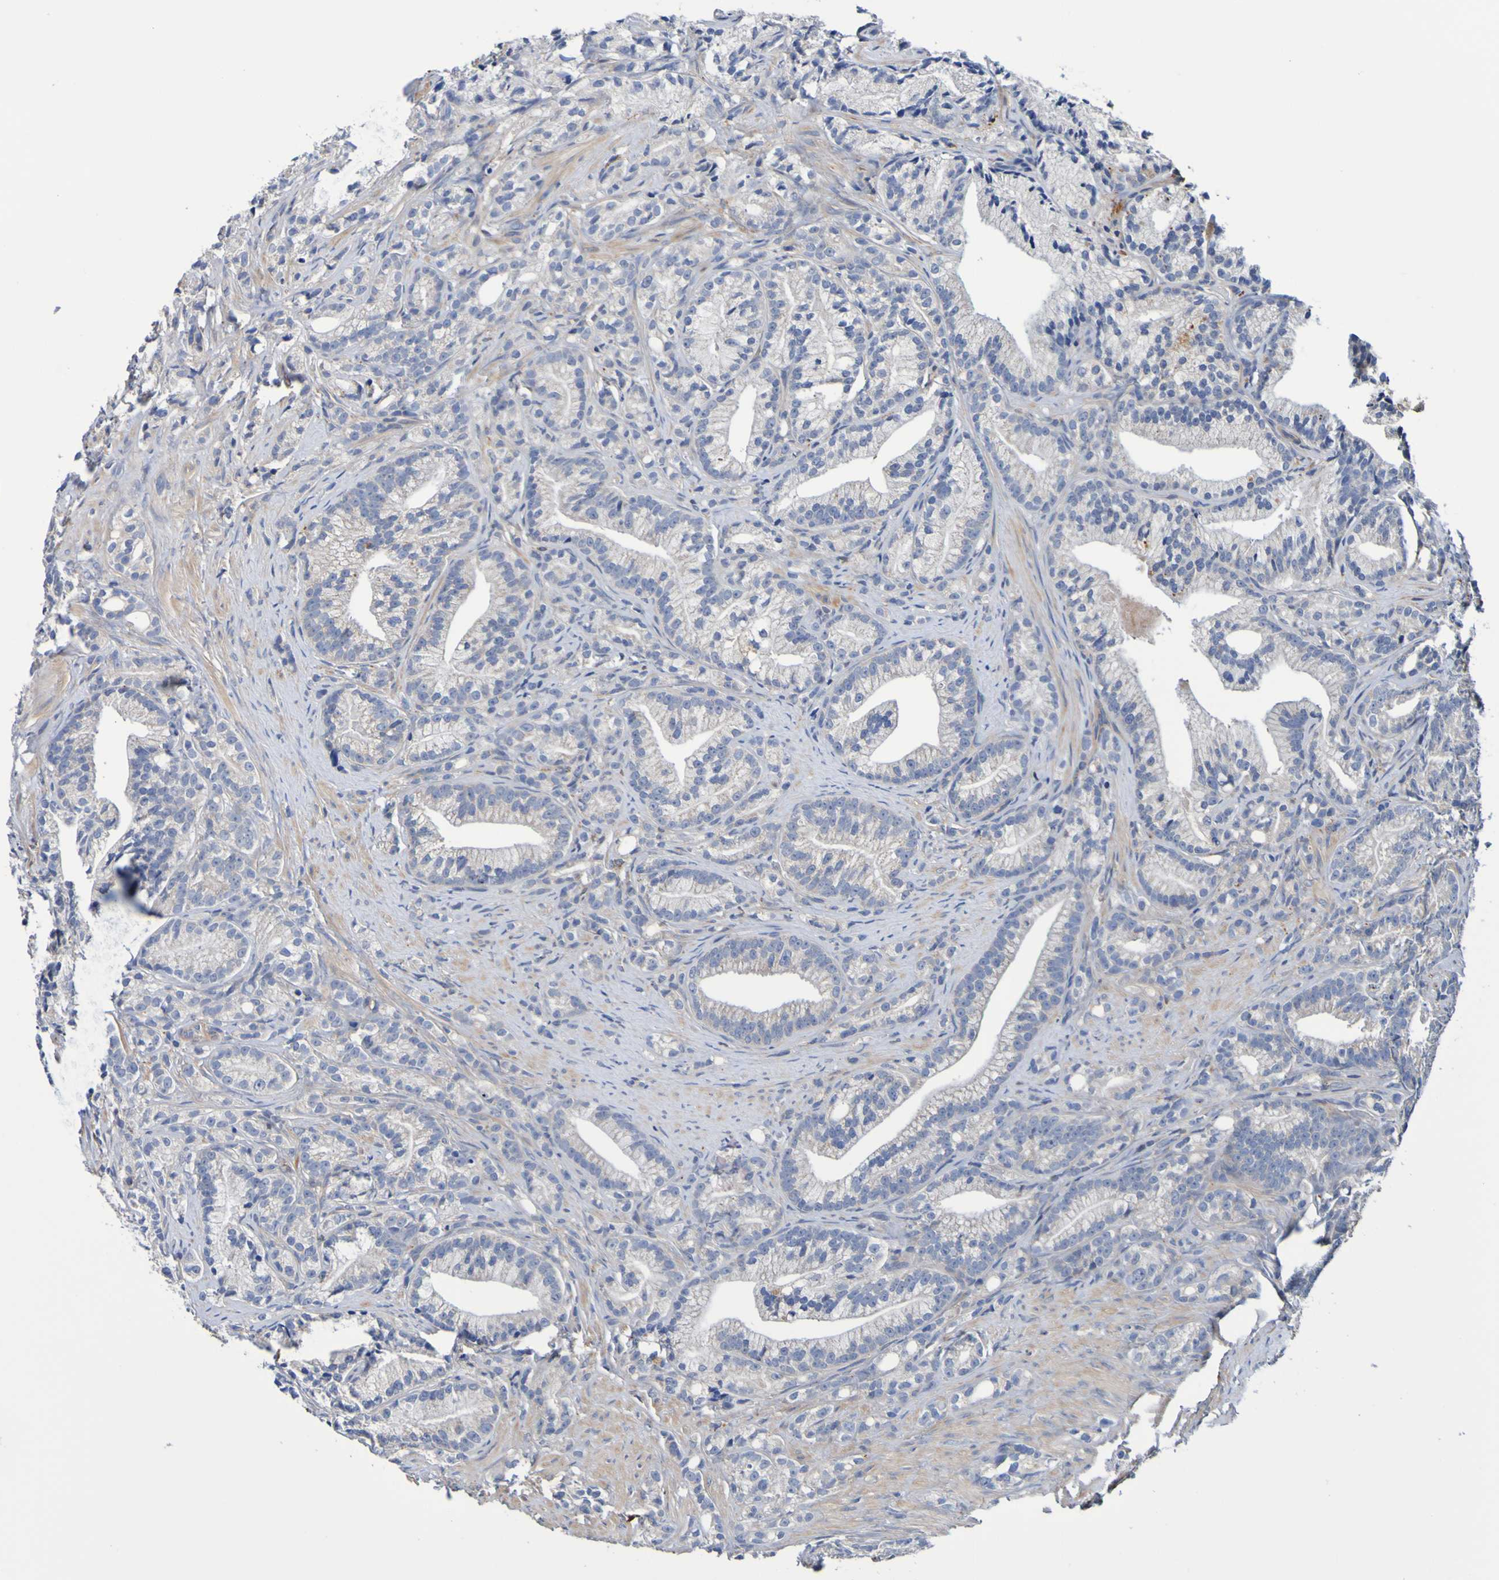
{"staining": {"intensity": "weak", "quantity": ">75%", "location": "cytoplasmic/membranous"}, "tissue": "prostate cancer", "cell_type": "Tumor cells", "image_type": "cancer", "snomed": [{"axis": "morphology", "description": "Adenocarcinoma, Low grade"}, {"axis": "topography", "description": "Prostate"}], "caption": "DAB immunohistochemical staining of human prostate cancer exhibits weak cytoplasmic/membranous protein staining in about >75% of tumor cells.", "gene": "METAP2", "patient": {"sex": "male", "age": 89}}